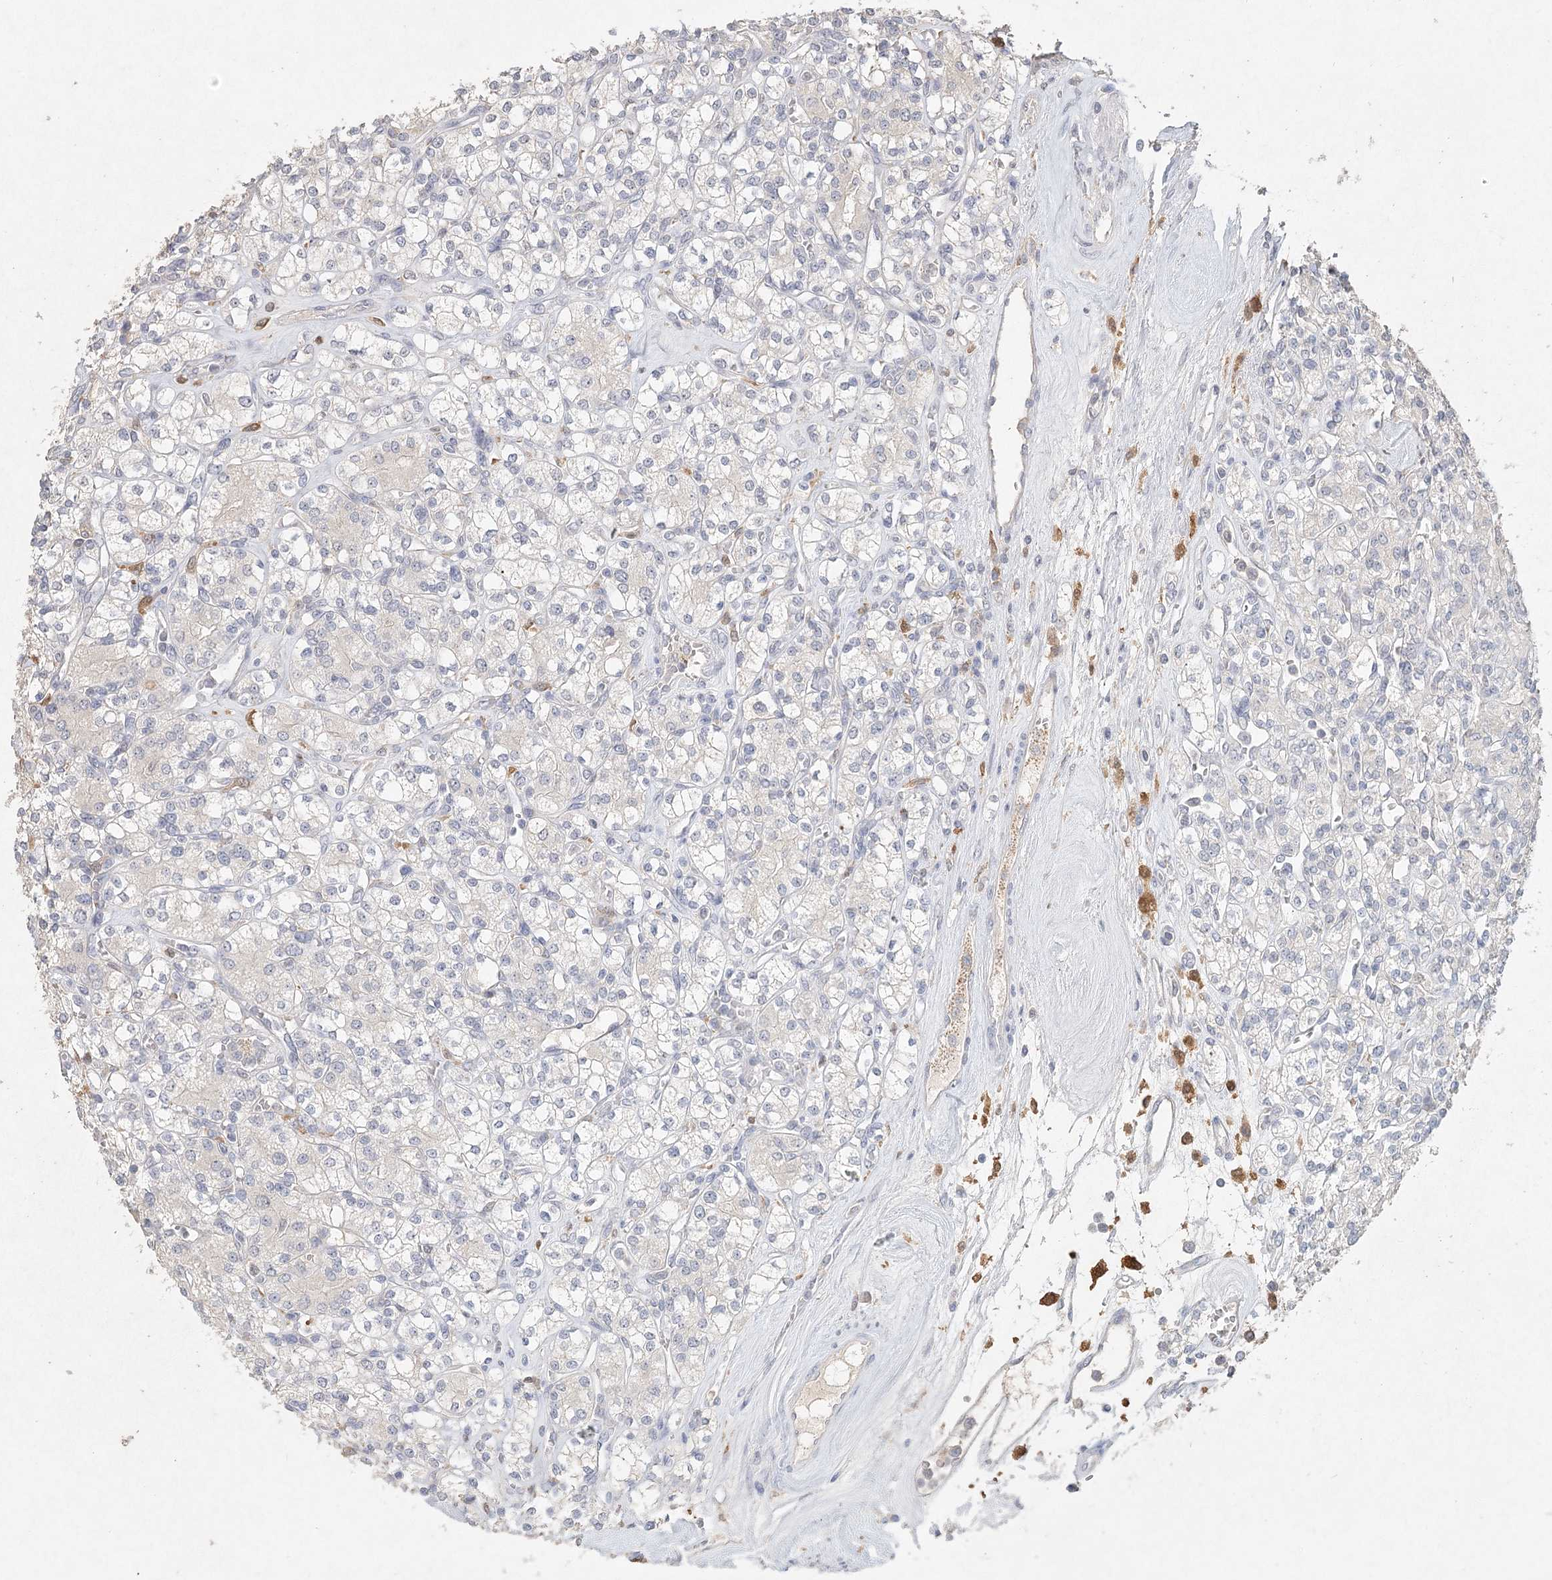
{"staining": {"intensity": "negative", "quantity": "none", "location": "none"}, "tissue": "renal cancer", "cell_type": "Tumor cells", "image_type": "cancer", "snomed": [{"axis": "morphology", "description": "Adenocarcinoma, NOS"}, {"axis": "topography", "description": "Kidney"}], "caption": "The histopathology image displays no significant positivity in tumor cells of adenocarcinoma (renal).", "gene": "ARSI", "patient": {"sex": "male", "age": 77}}